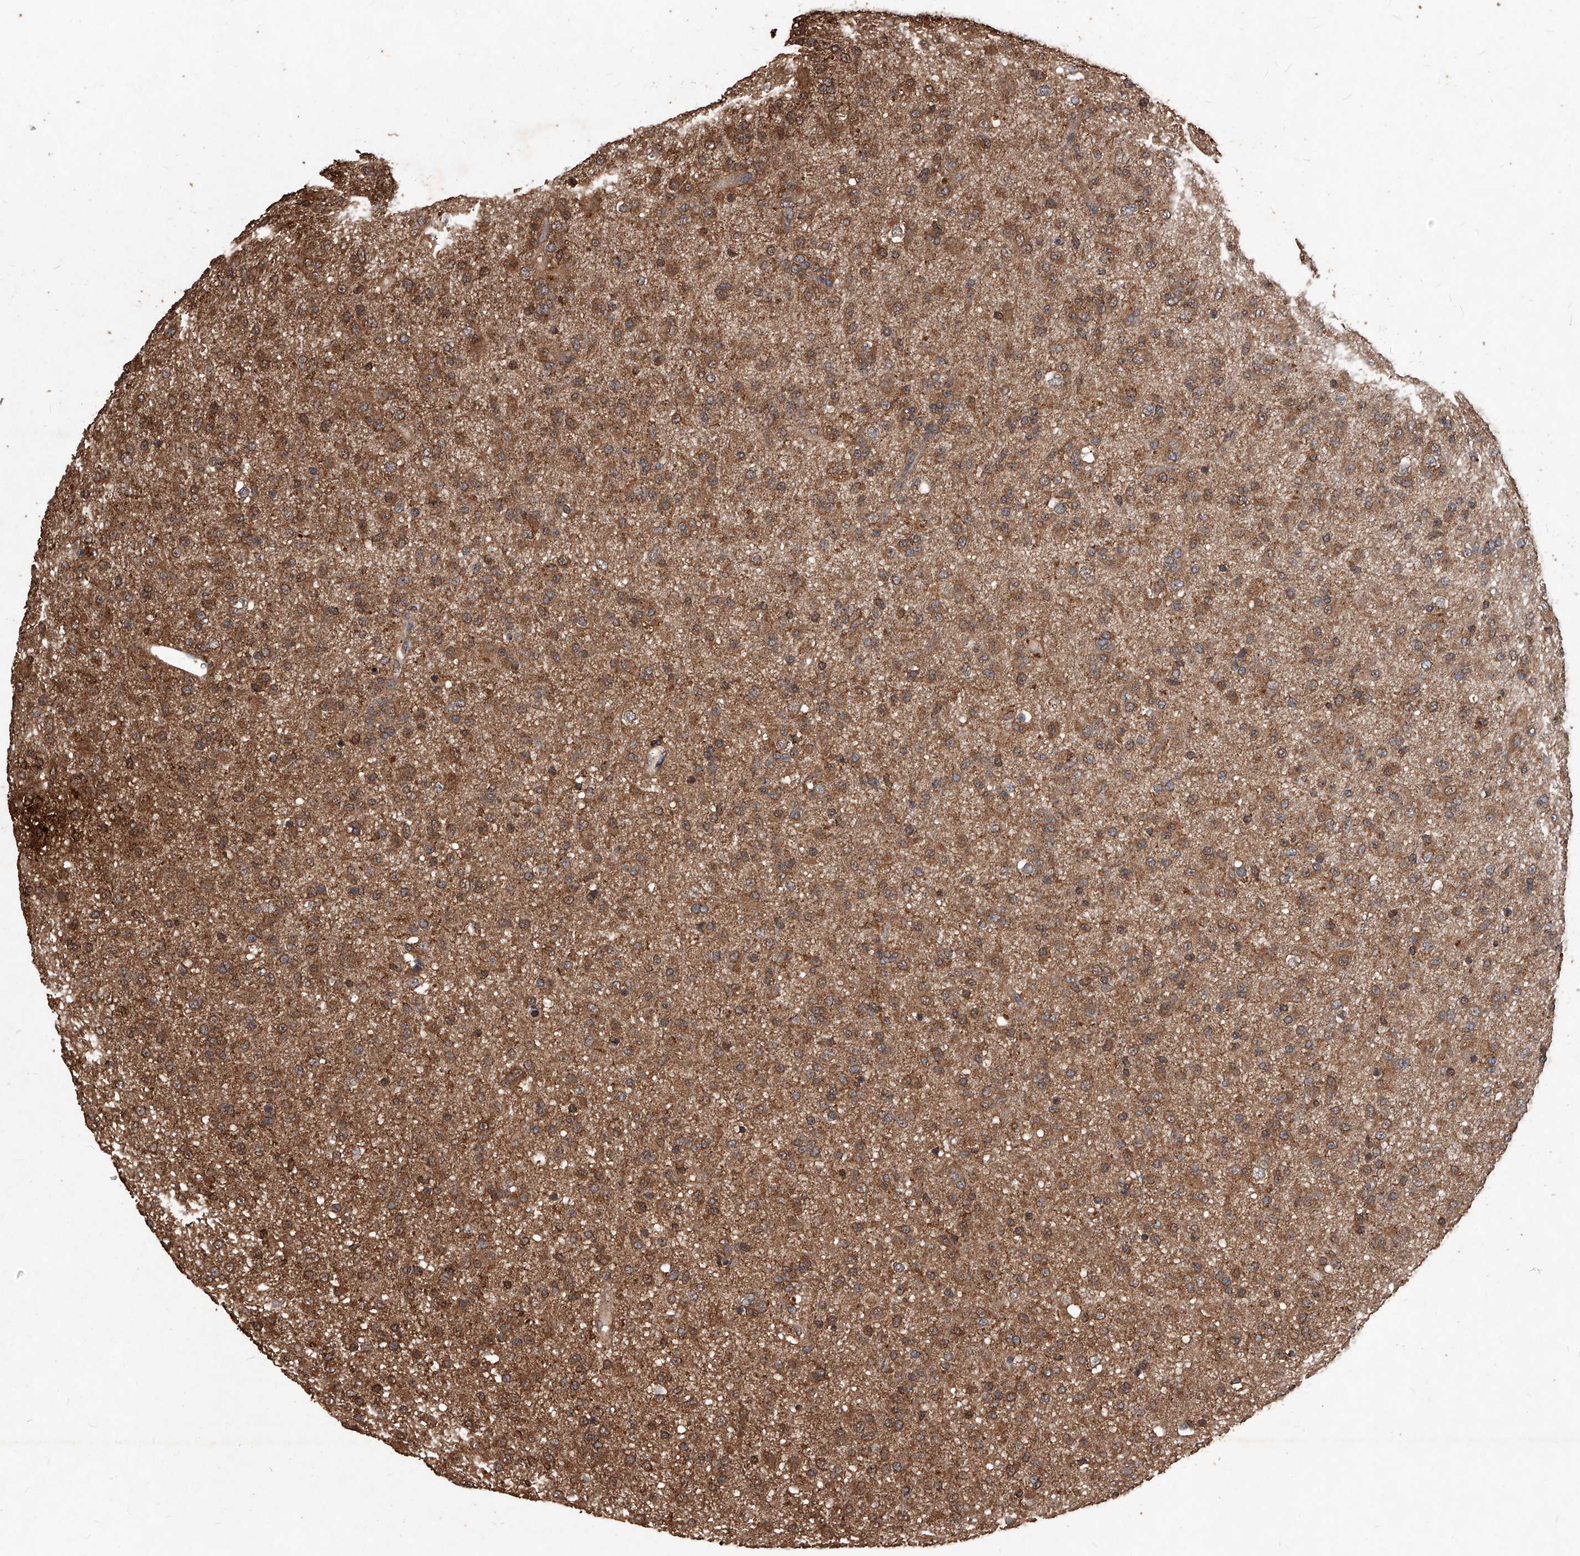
{"staining": {"intensity": "moderate", "quantity": ">75%", "location": "cytoplasmic/membranous"}, "tissue": "glioma", "cell_type": "Tumor cells", "image_type": "cancer", "snomed": [{"axis": "morphology", "description": "Glioma, malignant, Low grade"}, {"axis": "topography", "description": "Brain"}], "caption": "The micrograph shows staining of glioma, revealing moderate cytoplasmic/membranous protein expression (brown color) within tumor cells.", "gene": "UCP2", "patient": {"sex": "male", "age": 65}}